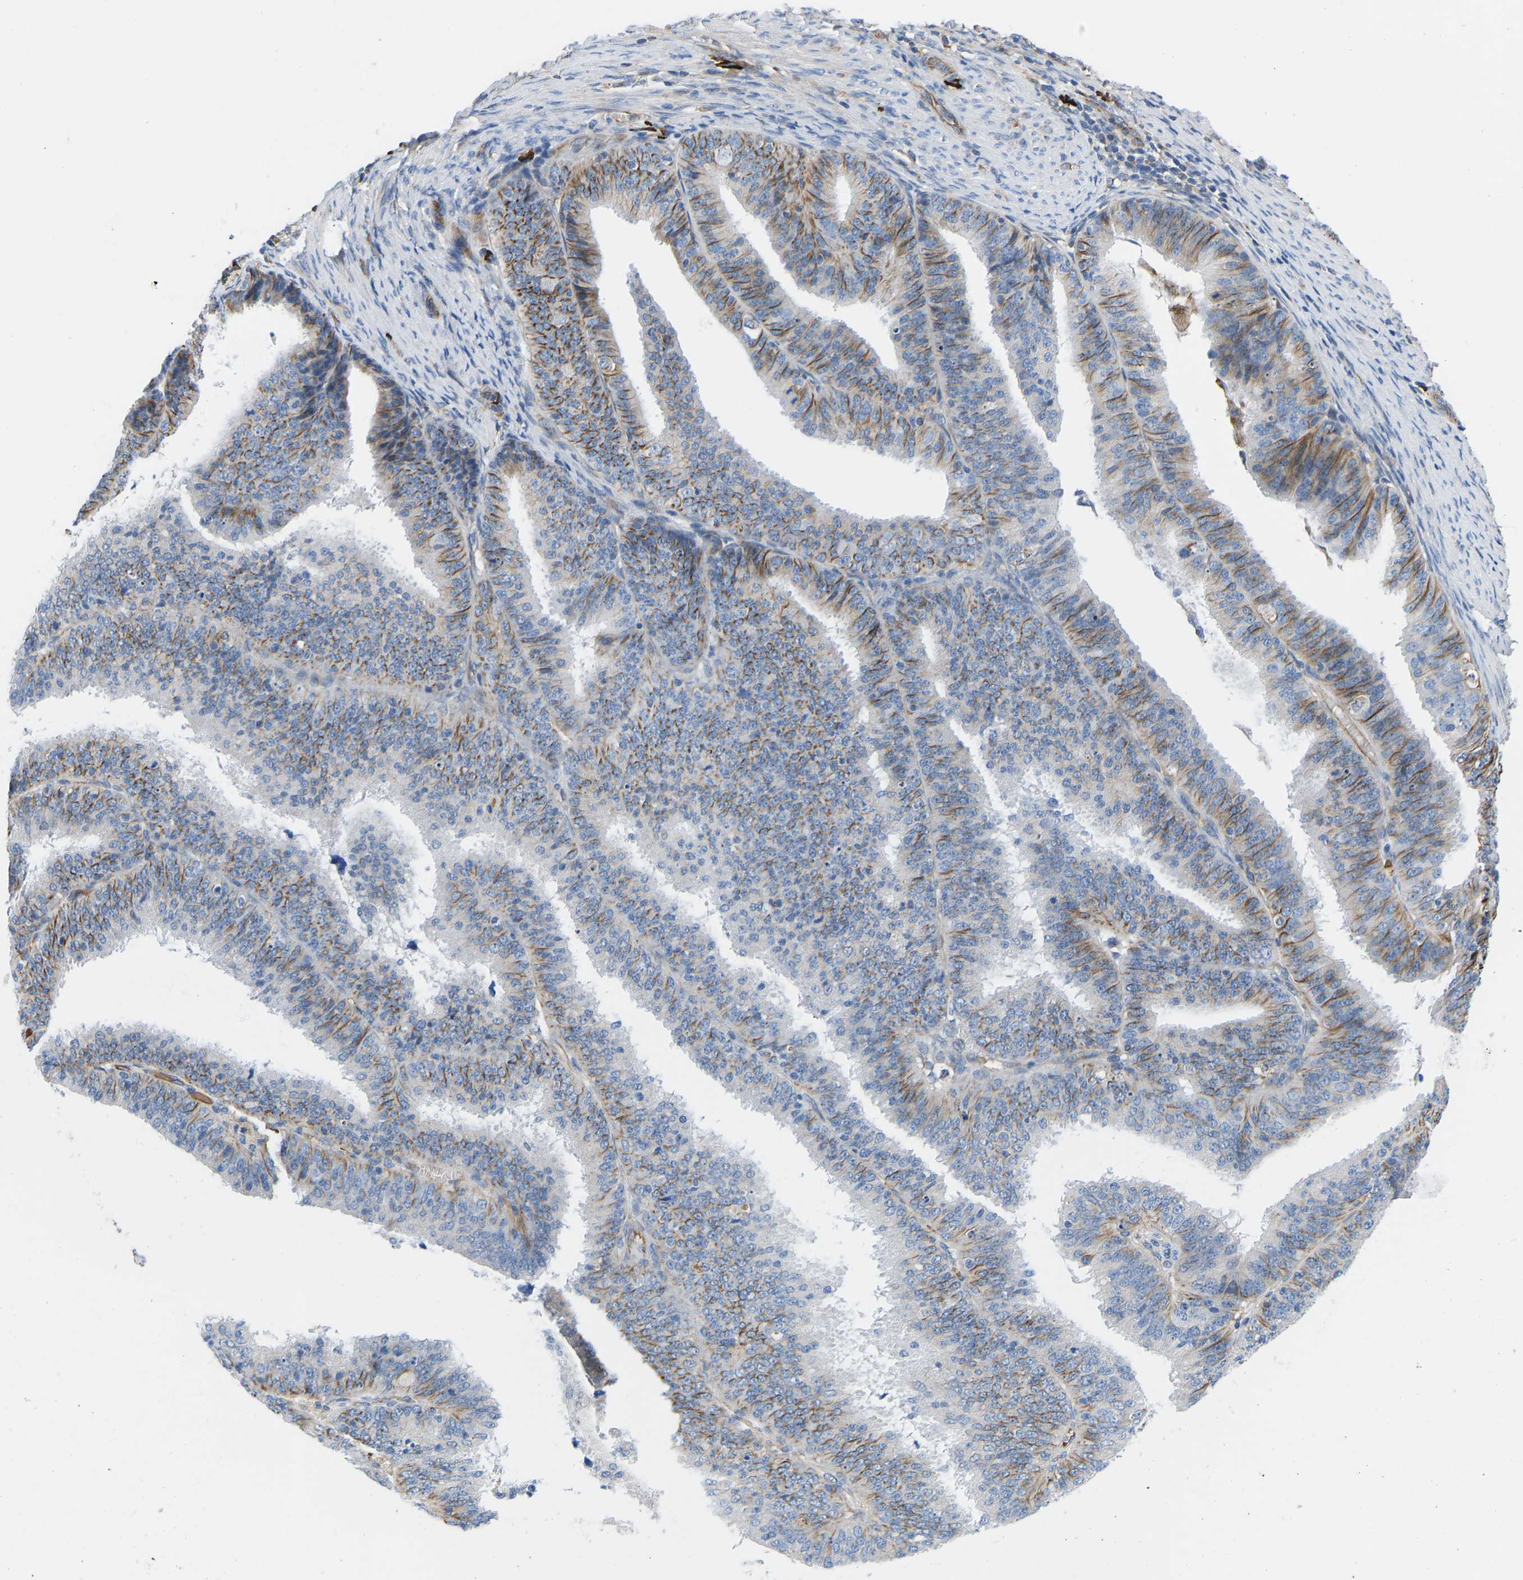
{"staining": {"intensity": "moderate", "quantity": "25%-75%", "location": "cytoplasmic/membranous"}, "tissue": "endometrial cancer", "cell_type": "Tumor cells", "image_type": "cancer", "snomed": [{"axis": "morphology", "description": "Adenocarcinoma, NOS"}, {"axis": "topography", "description": "Endometrium"}], "caption": "IHC photomicrograph of neoplastic tissue: endometrial adenocarcinoma stained using IHC displays medium levels of moderate protein expression localized specifically in the cytoplasmic/membranous of tumor cells, appearing as a cytoplasmic/membranous brown color.", "gene": "HSPG2", "patient": {"sex": "female", "age": 70}}